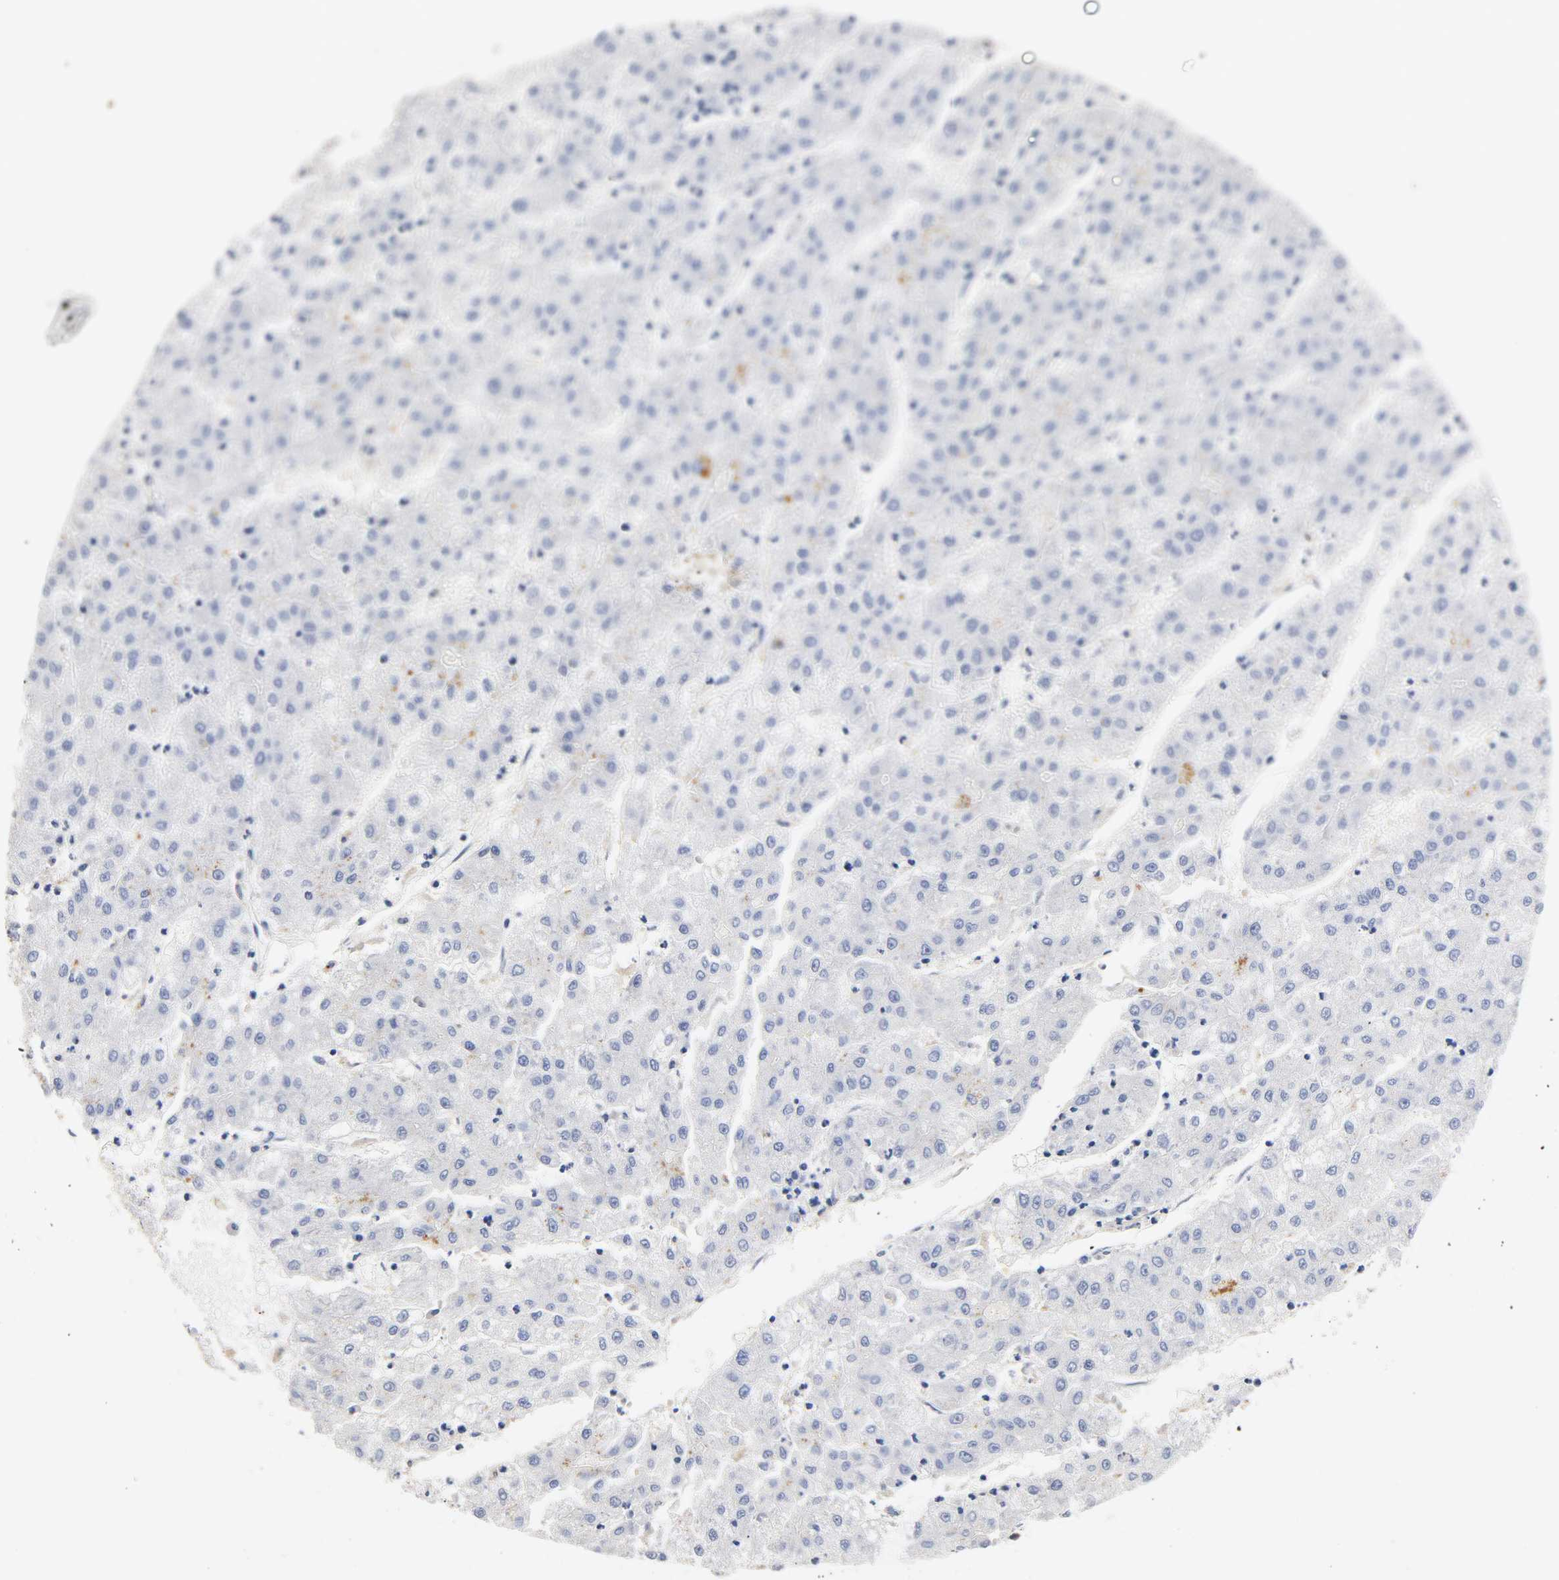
{"staining": {"intensity": "negative", "quantity": "none", "location": "none"}, "tissue": "liver cancer", "cell_type": "Tumor cells", "image_type": "cancer", "snomed": [{"axis": "morphology", "description": "Carcinoma, Hepatocellular, NOS"}, {"axis": "topography", "description": "Liver"}], "caption": "An immunohistochemistry (IHC) photomicrograph of liver hepatocellular carcinoma is shown. There is no staining in tumor cells of liver hepatocellular carcinoma.", "gene": "SEMA5A", "patient": {"sex": "male", "age": 72}}